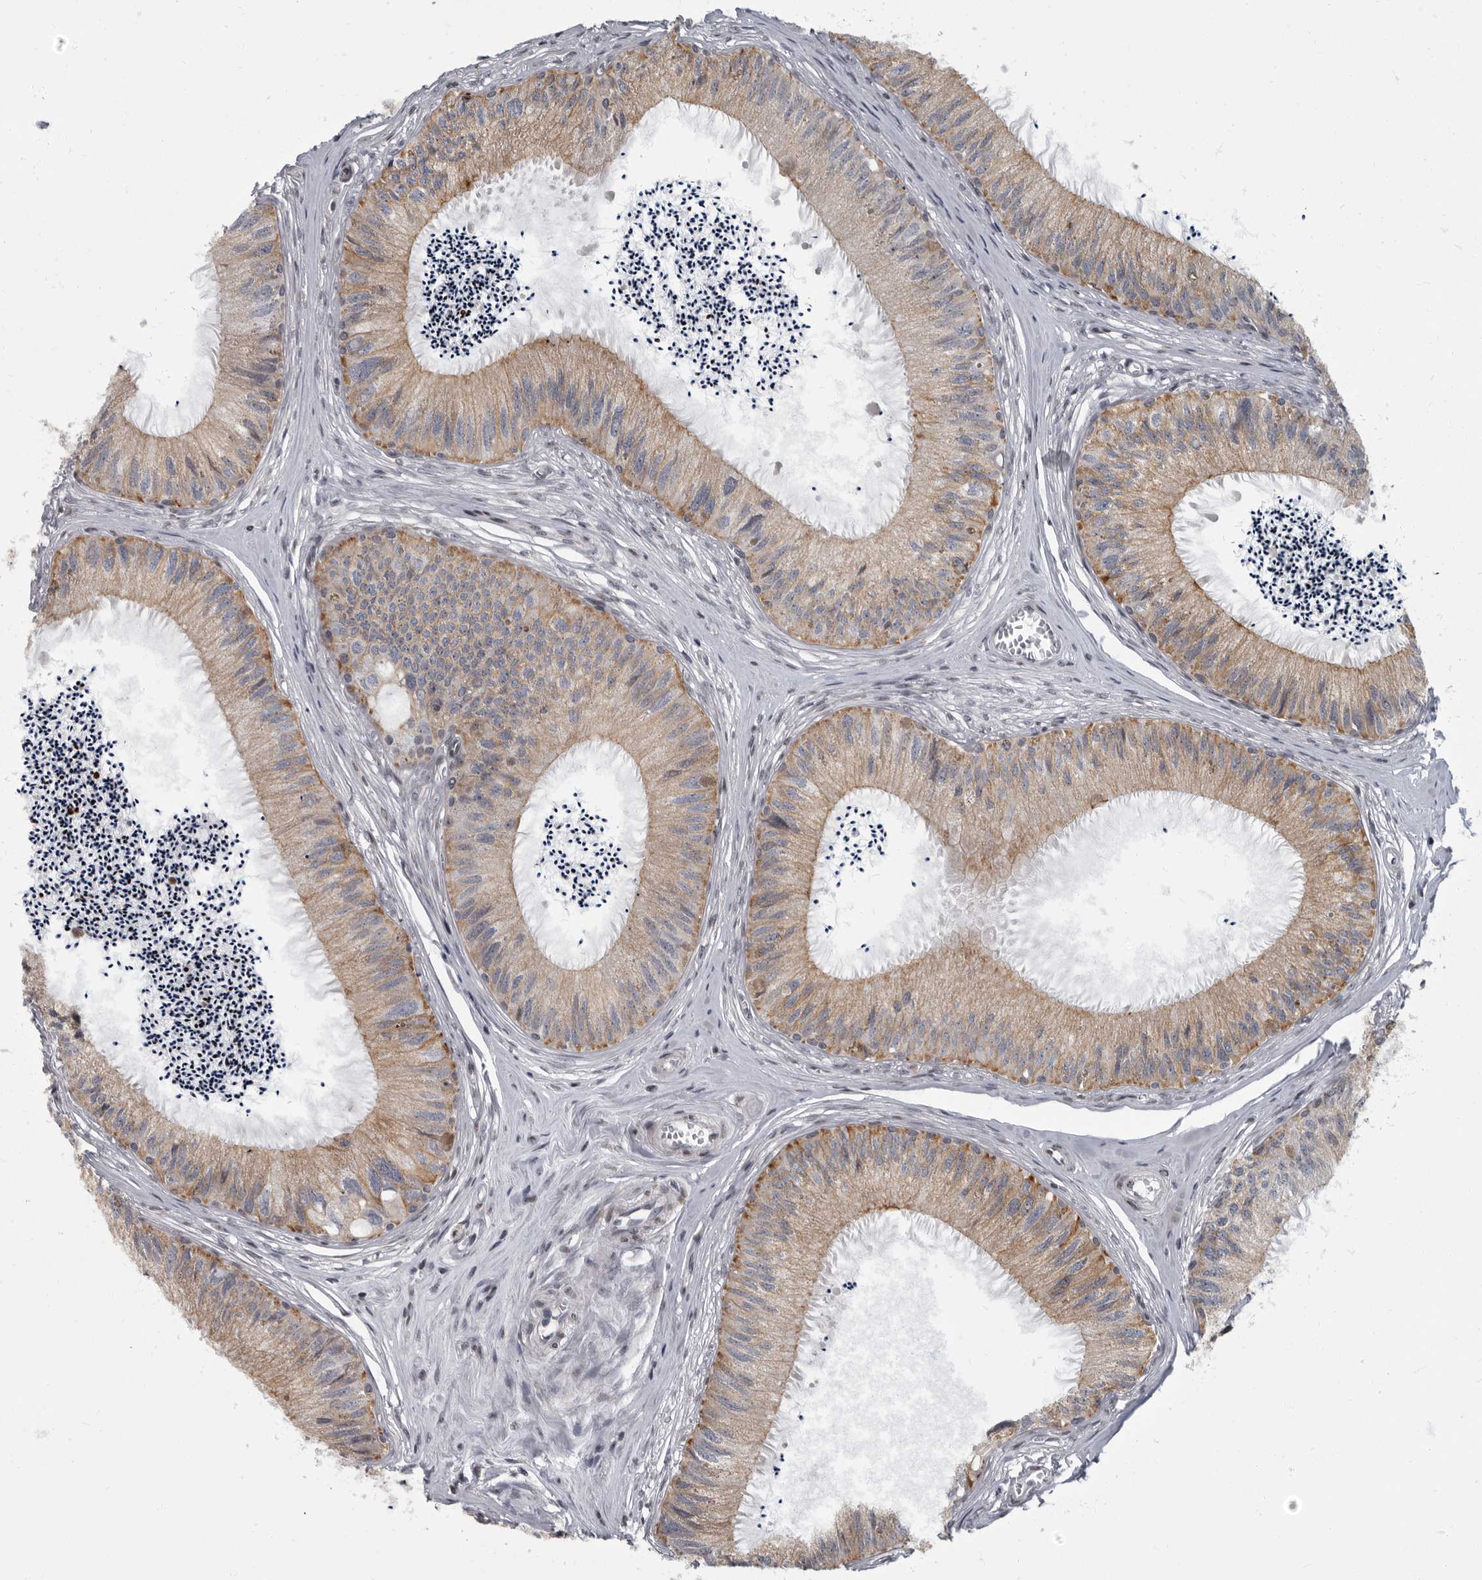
{"staining": {"intensity": "moderate", "quantity": ">75%", "location": "cytoplasmic/membranous"}, "tissue": "epididymis", "cell_type": "Glandular cells", "image_type": "normal", "snomed": [{"axis": "morphology", "description": "Normal tissue, NOS"}, {"axis": "topography", "description": "Epididymis"}], "caption": "About >75% of glandular cells in unremarkable human epididymis exhibit moderate cytoplasmic/membranous protein expression as visualized by brown immunohistochemical staining.", "gene": "EVI5", "patient": {"sex": "male", "age": 79}}